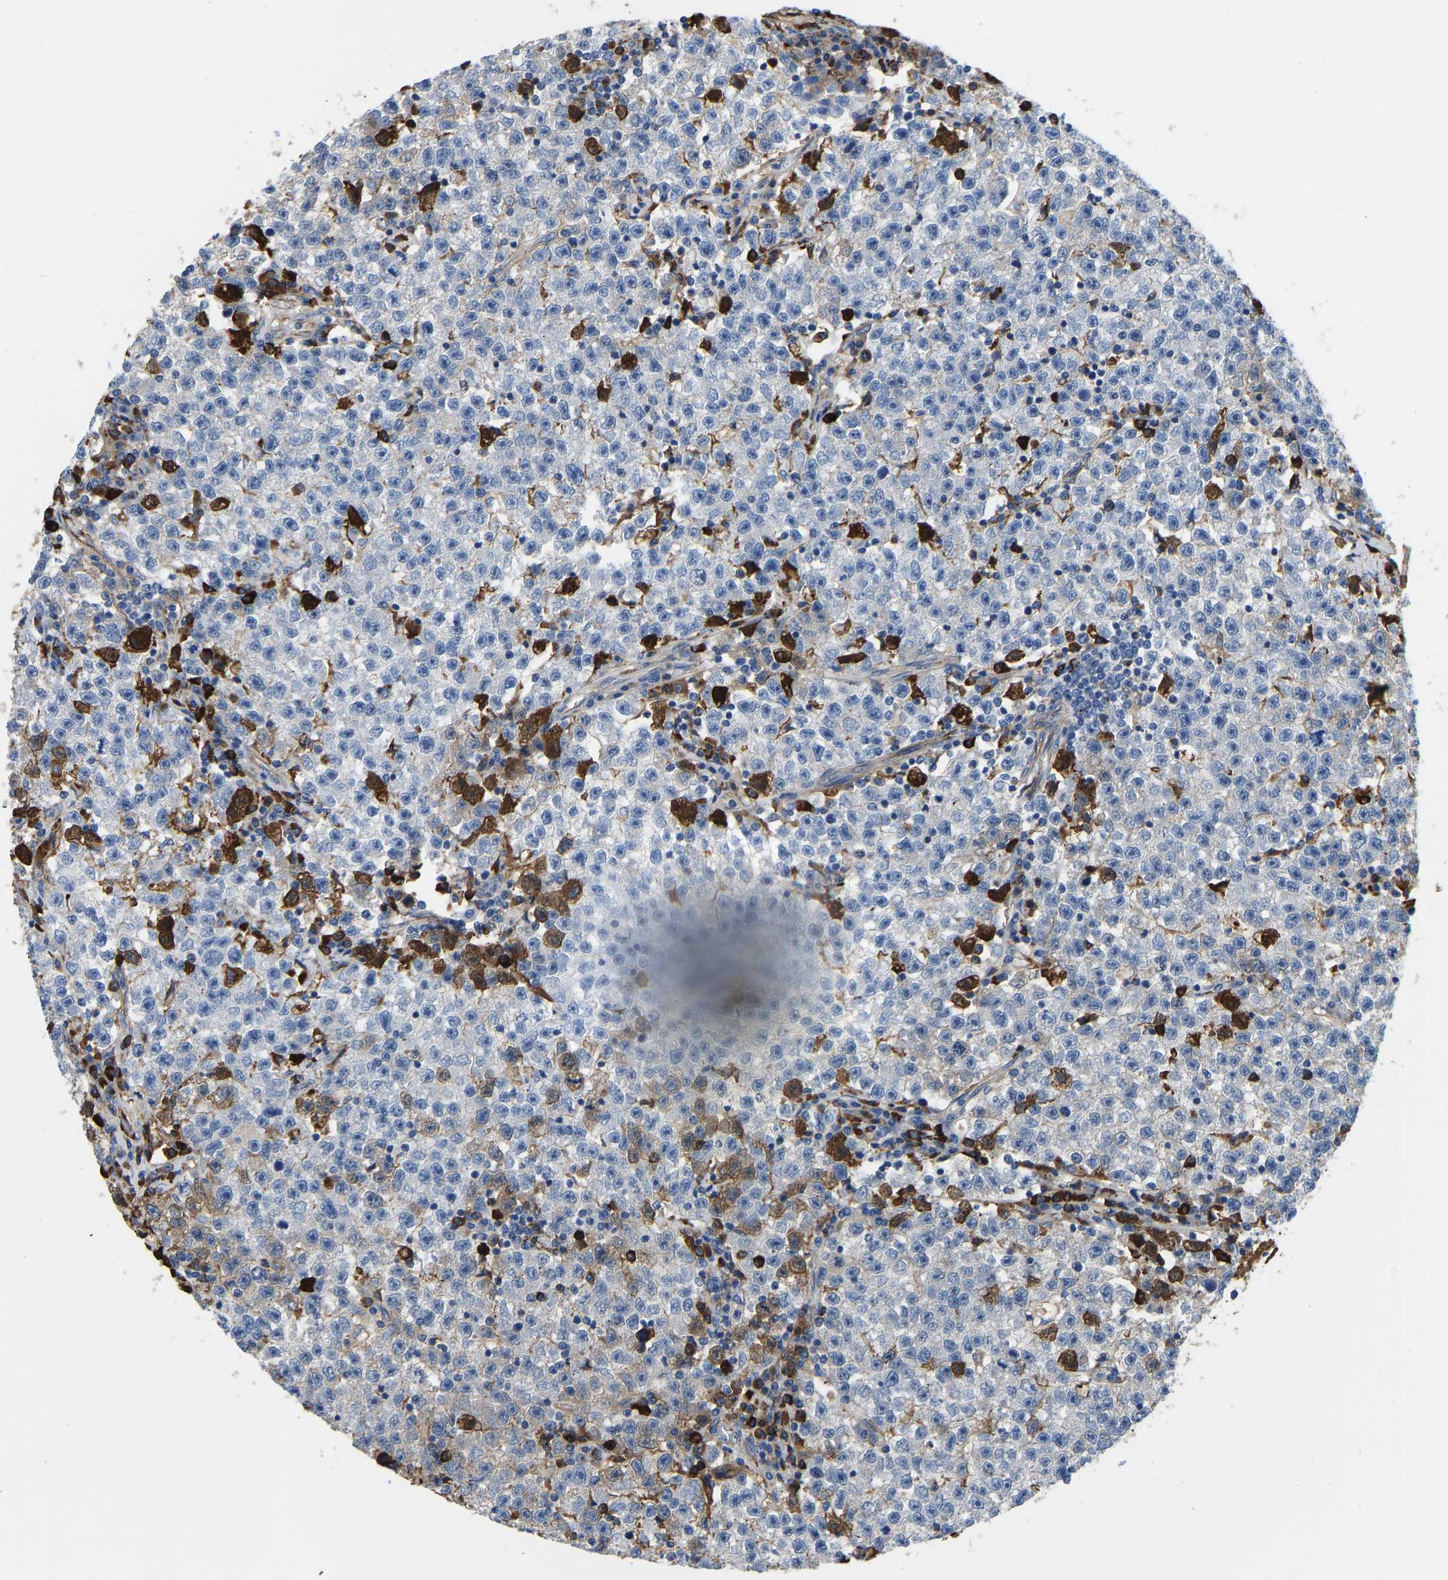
{"staining": {"intensity": "moderate", "quantity": "<25%", "location": "cytoplasmic/membranous"}, "tissue": "testis cancer", "cell_type": "Tumor cells", "image_type": "cancer", "snomed": [{"axis": "morphology", "description": "Seminoma, NOS"}, {"axis": "topography", "description": "Testis"}], "caption": "Human testis cancer (seminoma) stained with a protein marker reveals moderate staining in tumor cells.", "gene": "HSPG2", "patient": {"sex": "male", "age": 22}}